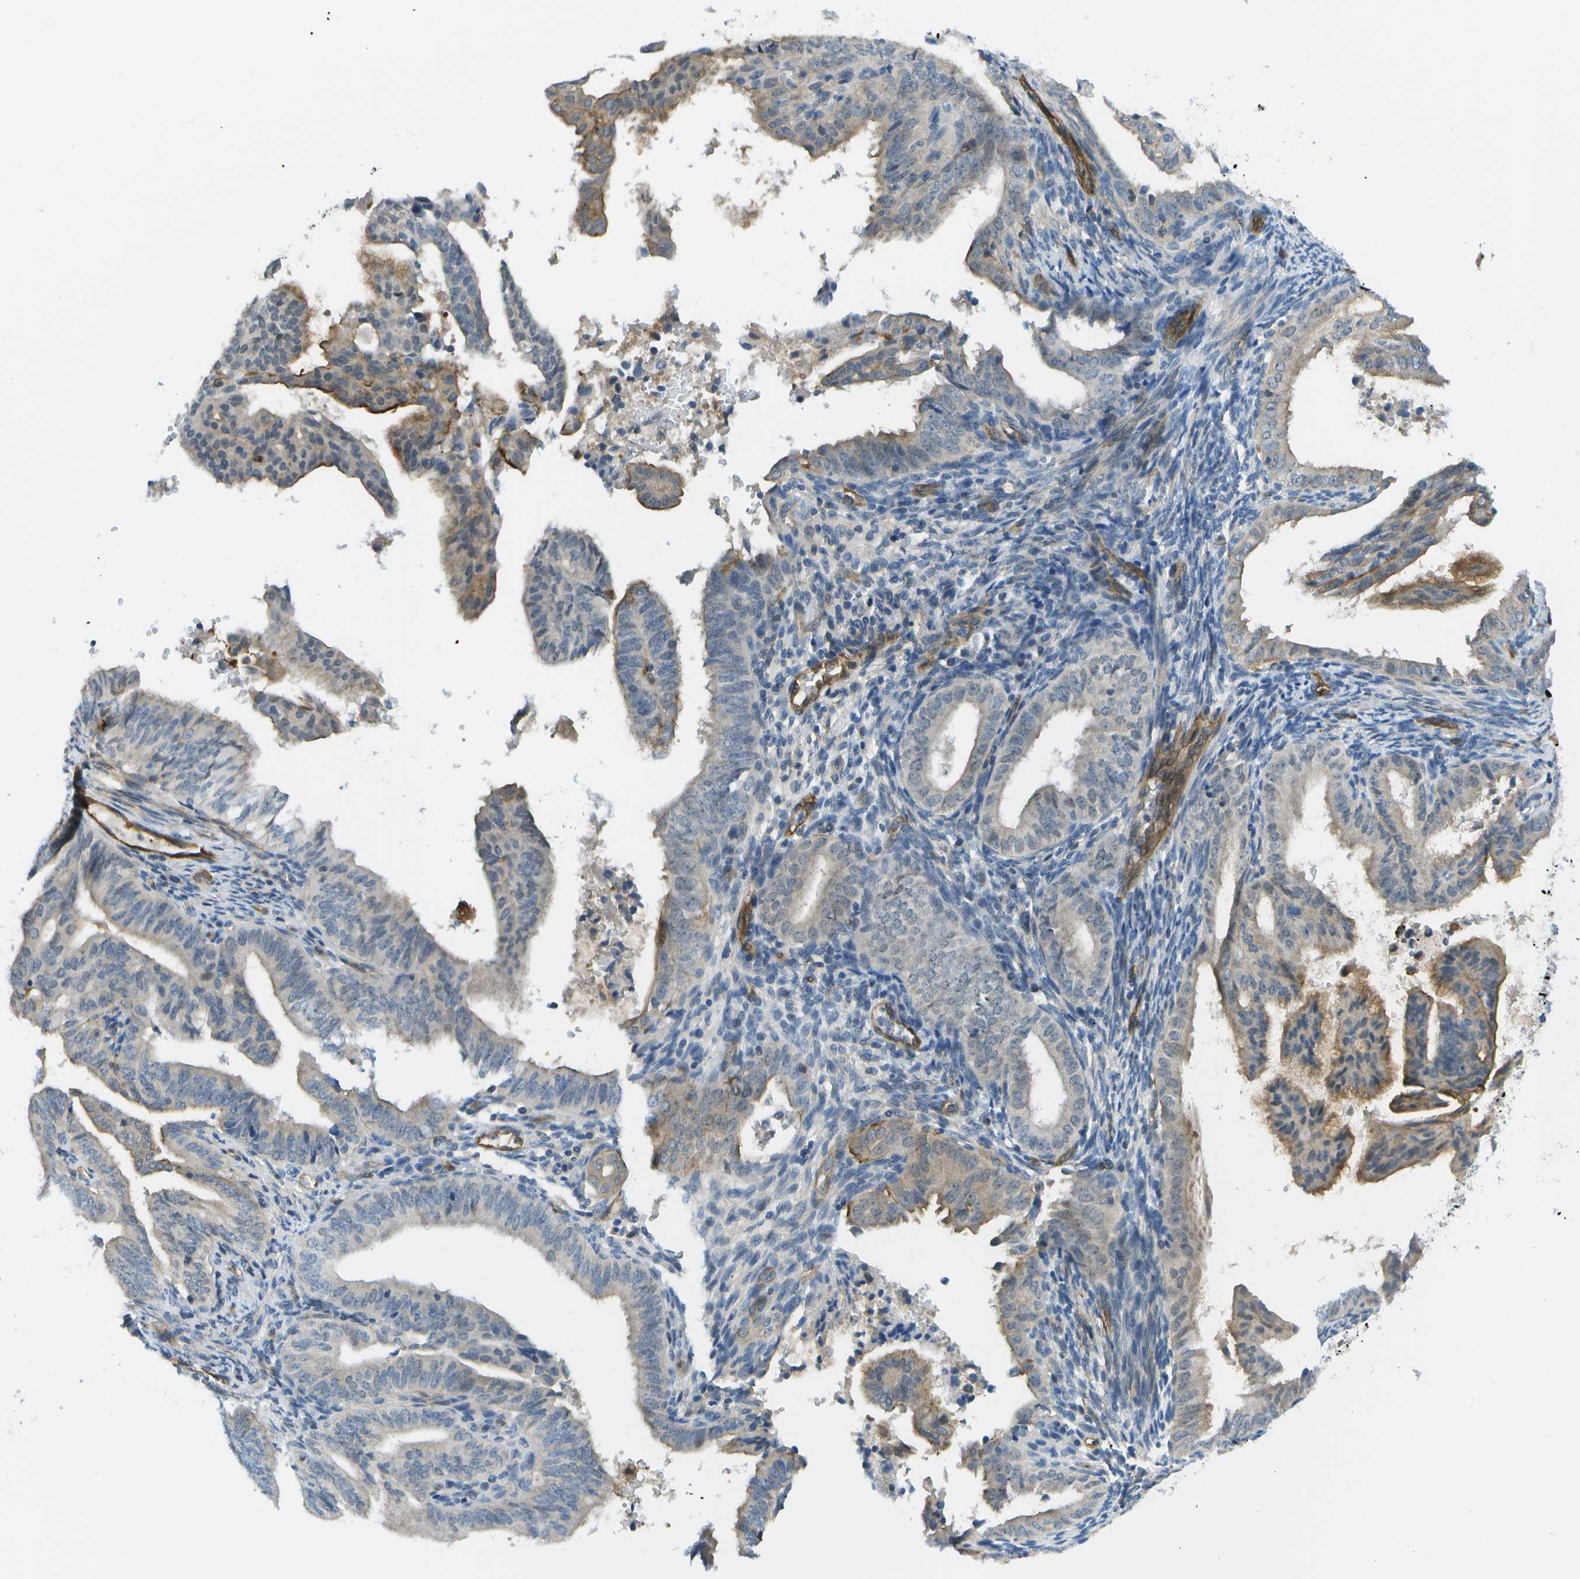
{"staining": {"intensity": "weak", "quantity": "<25%", "location": "cytoplasmic/membranous"}, "tissue": "endometrial cancer", "cell_type": "Tumor cells", "image_type": "cancer", "snomed": [{"axis": "morphology", "description": "Adenocarcinoma, NOS"}, {"axis": "topography", "description": "Endometrium"}], "caption": "Tumor cells are negative for protein expression in human endometrial cancer (adenocarcinoma).", "gene": "KIAA0040", "patient": {"sex": "female", "age": 58}}